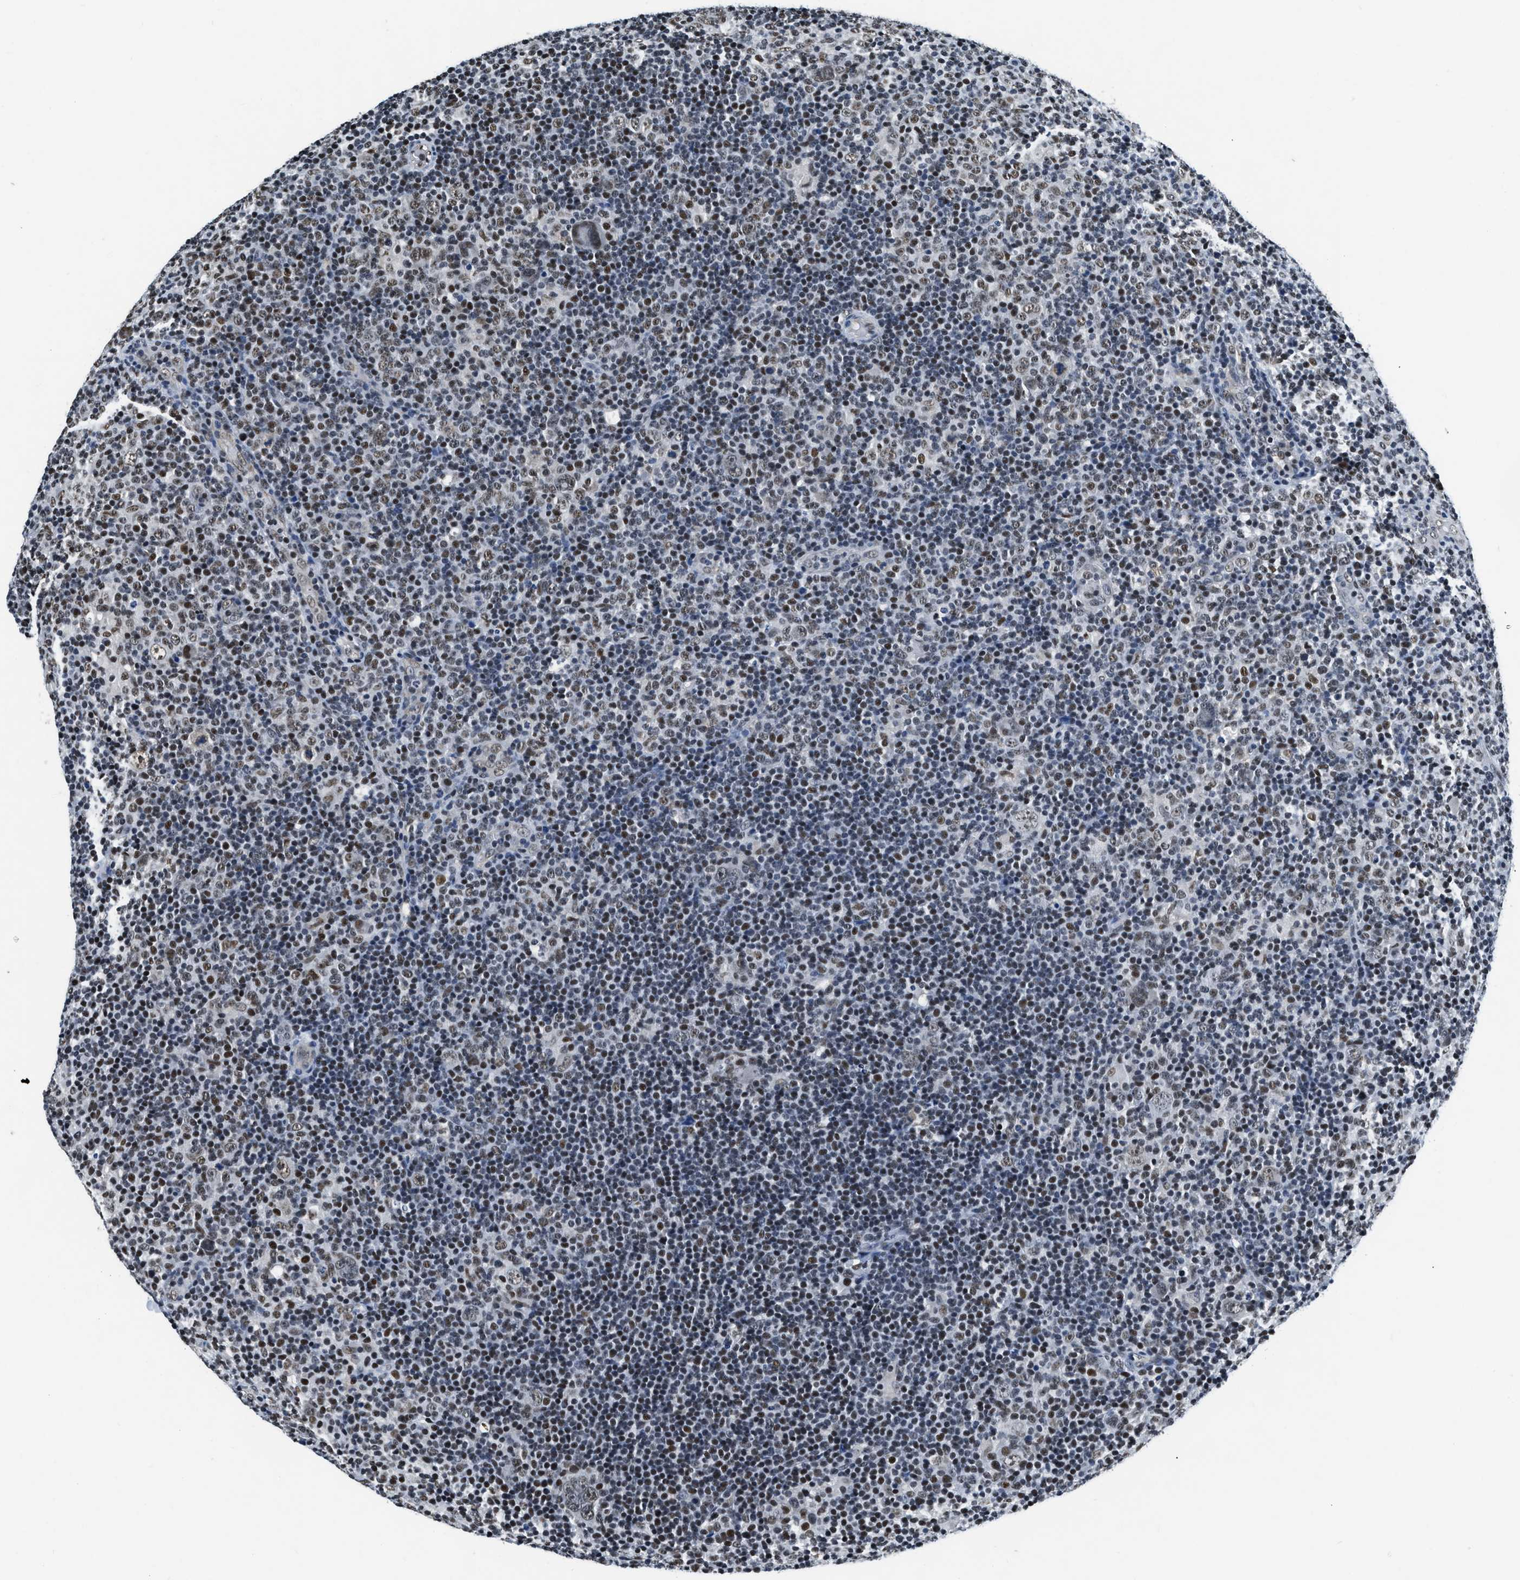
{"staining": {"intensity": "weak", "quantity": ">75%", "location": "nuclear"}, "tissue": "lymphoma", "cell_type": "Tumor cells", "image_type": "cancer", "snomed": [{"axis": "morphology", "description": "Hodgkin's disease, NOS"}, {"axis": "topography", "description": "Lymph node"}], "caption": "Immunohistochemical staining of lymphoma displays weak nuclear protein expression in about >75% of tumor cells. (Stains: DAB (3,3'-diaminobenzidine) in brown, nuclei in blue, Microscopy: brightfield microscopy at high magnification).", "gene": "CCNE1", "patient": {"sex": "female", "age": 57}}